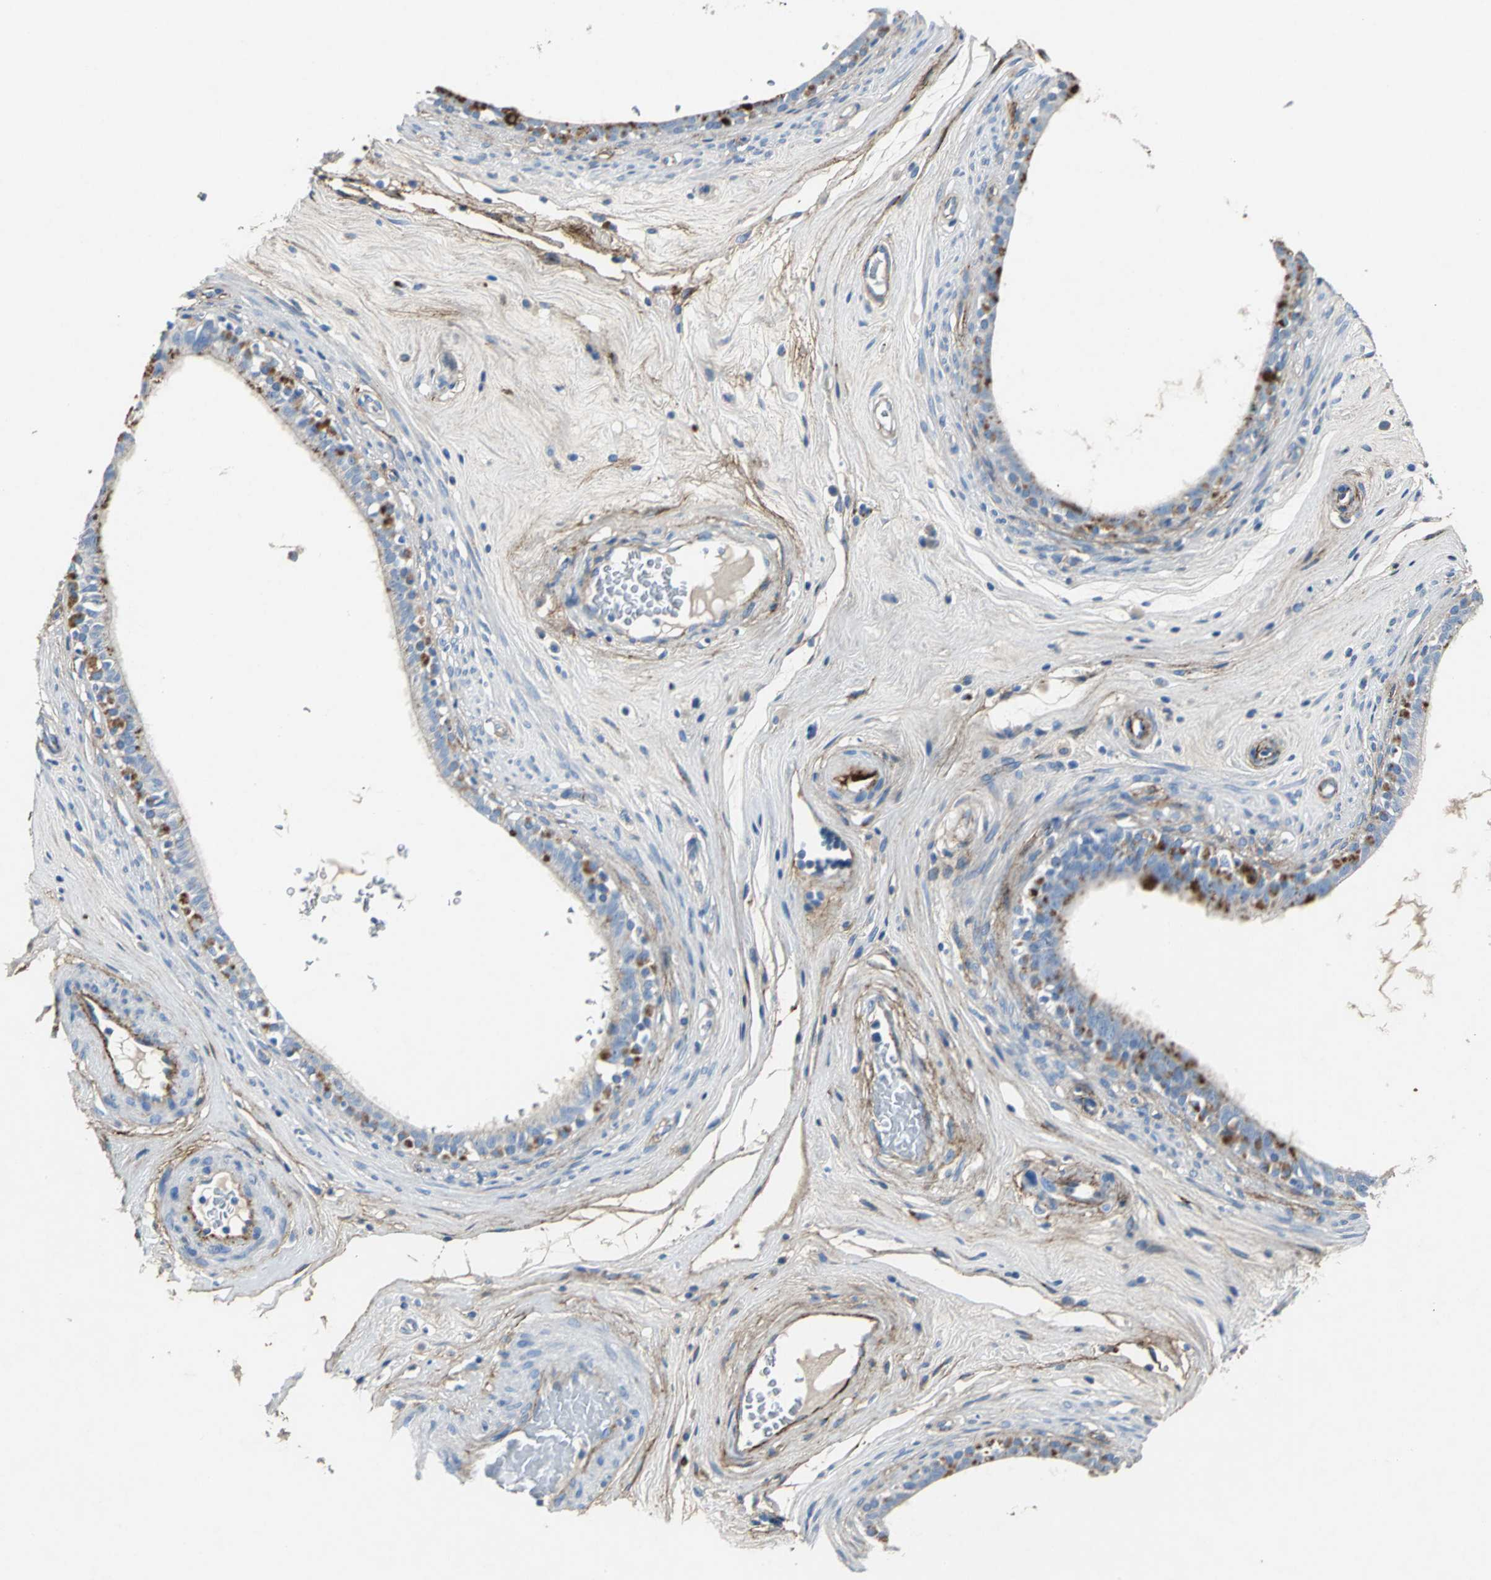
{"staining": {"intensity": "negative", "quantity": "none", "location": "none"}, "tissue": "epididymis", "cell_type": "Glandular cells", "image_type": "normal", "snomed": [{"axis": "morphology", "description": "Normal tissue, NOS"}, {"axis": "morphology", "description": "Inflammation, NOS"}, {"axis": "topography", "description": "Epididymis"}], "caption": "Immunohistochemistry image of unremarkable epididymis stained for a protein (brown), which shows no expression in glandular cells. (Stains: DAB IHC with hematoxylin counter stain, Microscopy: brightfield microscopy at high magnification).", "gene": "EFNB3", "patient": {"sex": "male", "age": 84}}